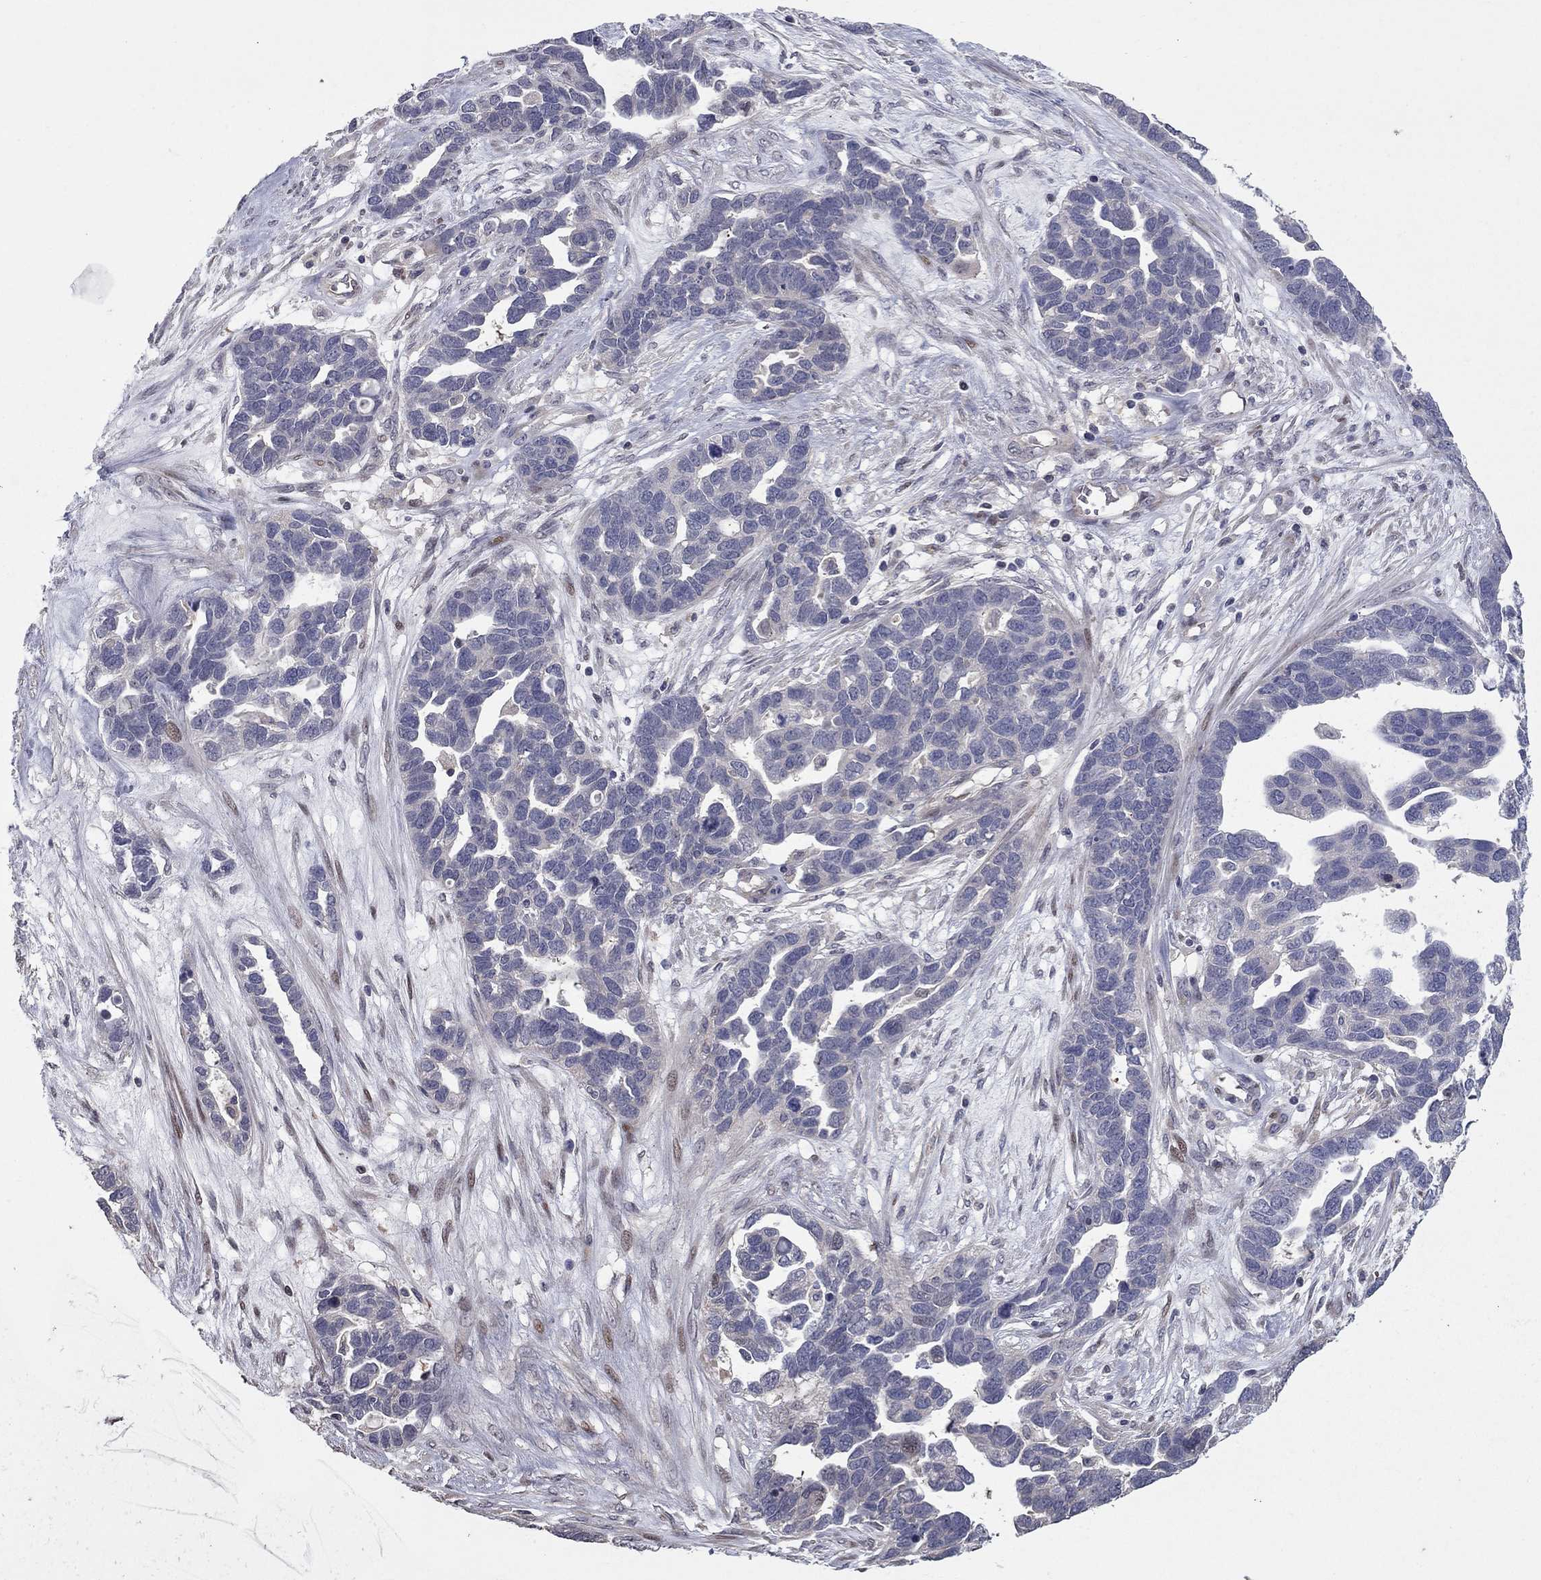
{"staining": {"intensity": "negative", "quantity": "none", "location": "none"}, "tissue": "ovarian cancer", "cell_type": "Tumor cells", "image_type": "cancer", "snomed": [{"axis": "morphology", "description": "Cystadenocarcinoma, serous, NOS"}, {"axis": "topography", "description": "Ovary"}], "caption": "Immunohistochemical staining of human ovarian cancer reveals no significant positivity in tumor cells.", "gene": "DUSP7", "patient": {"sex": "female", "age": 54}}